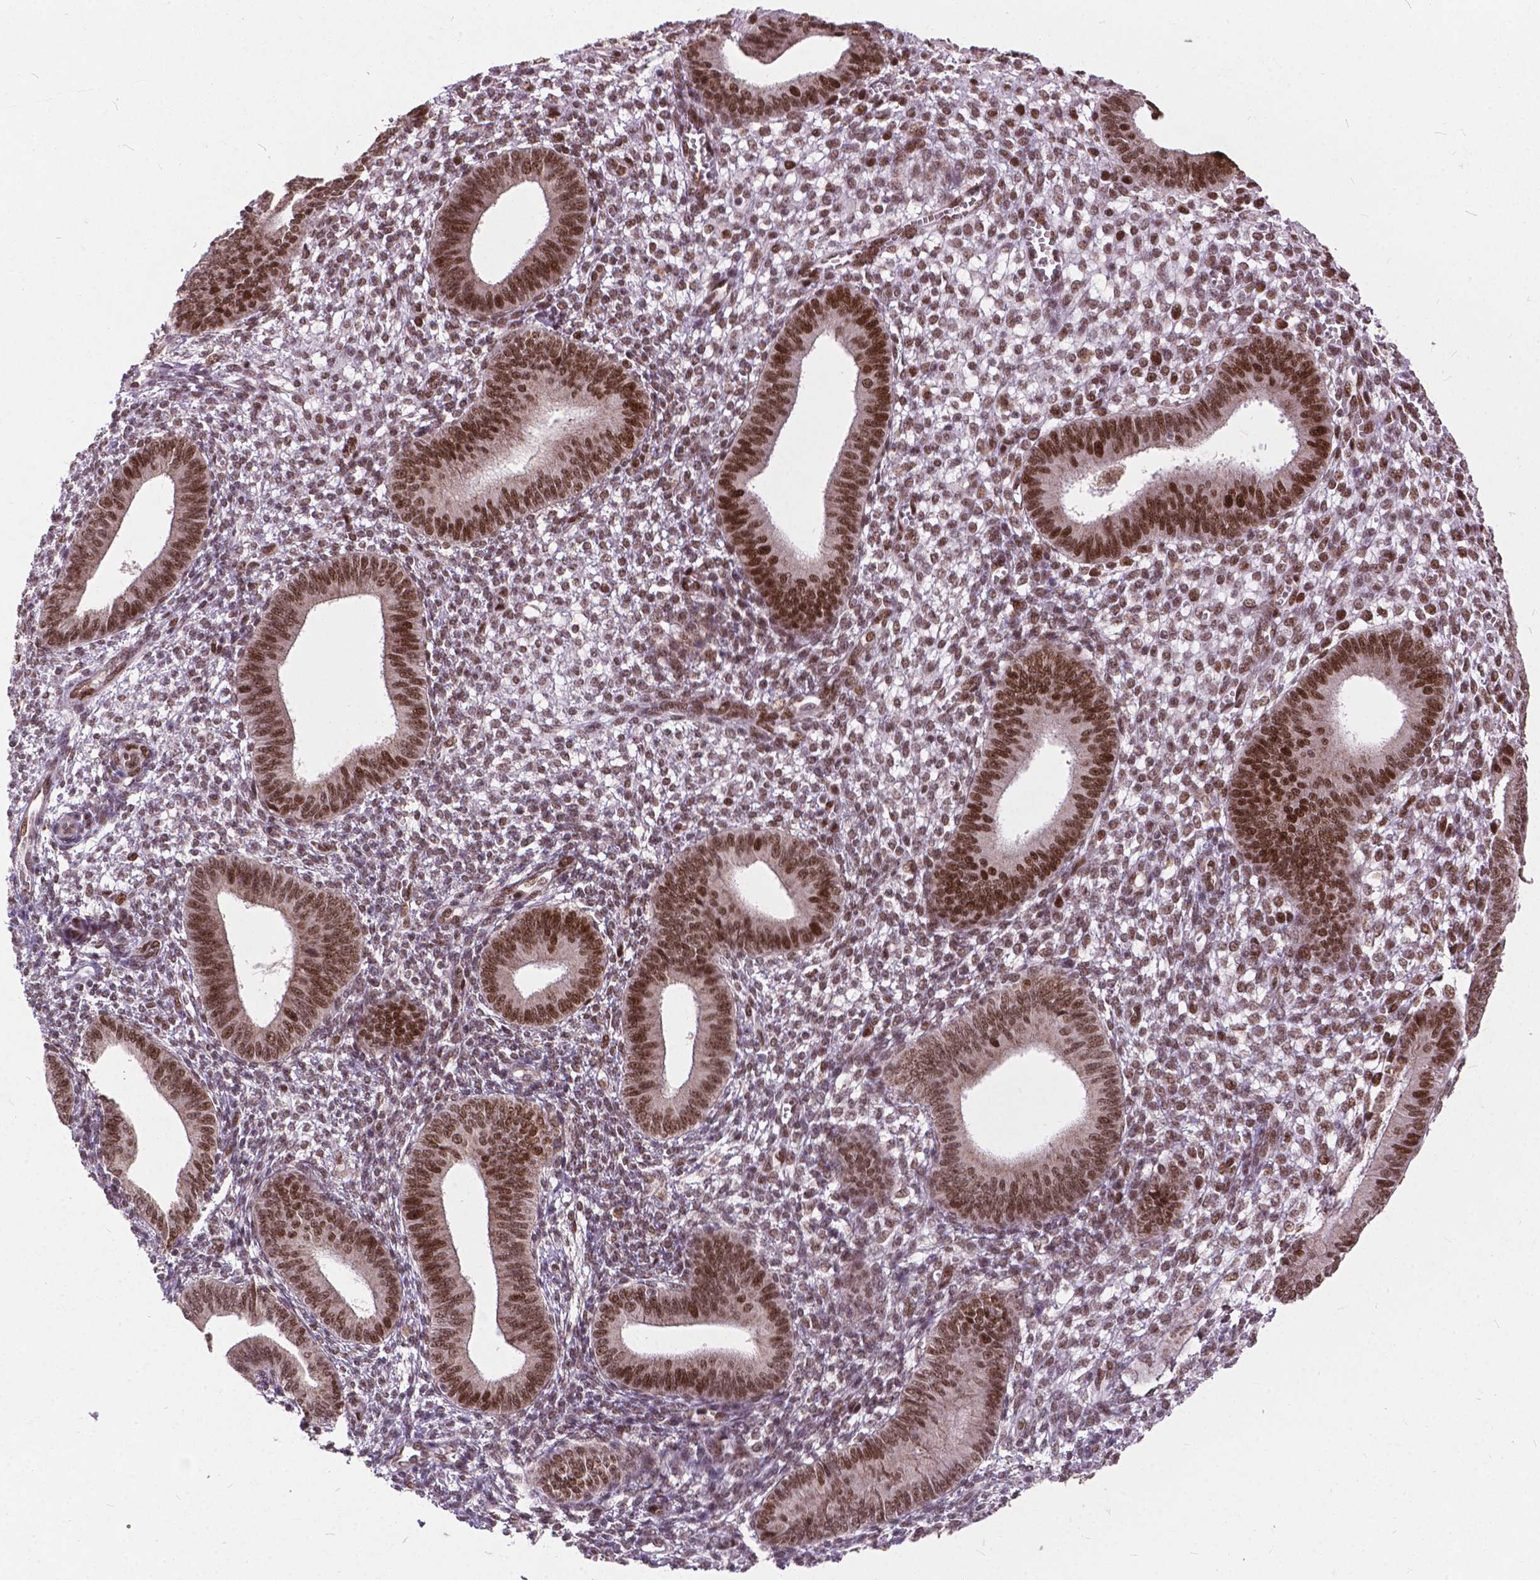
{"staining": {"intensity": "moderate", "quantity": "25%-75%", "location": "nuclear"}, "tissue": "endometrium", "cell_type": "Cells in endometrial stroma", "image_type": "normal", "snomed": [{"axis": "morphology", "description": "Normal tissue, NOS"}, {"axis": "topography", "description": "Endometrium"}], "caption": "The image displays a brown stain indicating the presence of a protein in the nuclear of cells in endometrial stroma in endometrium. (DAB IHC, brown staining for protein, blue staining for nuclei).", "gene": "MSH2", "patient": {"sex": "female", "age": 42}}